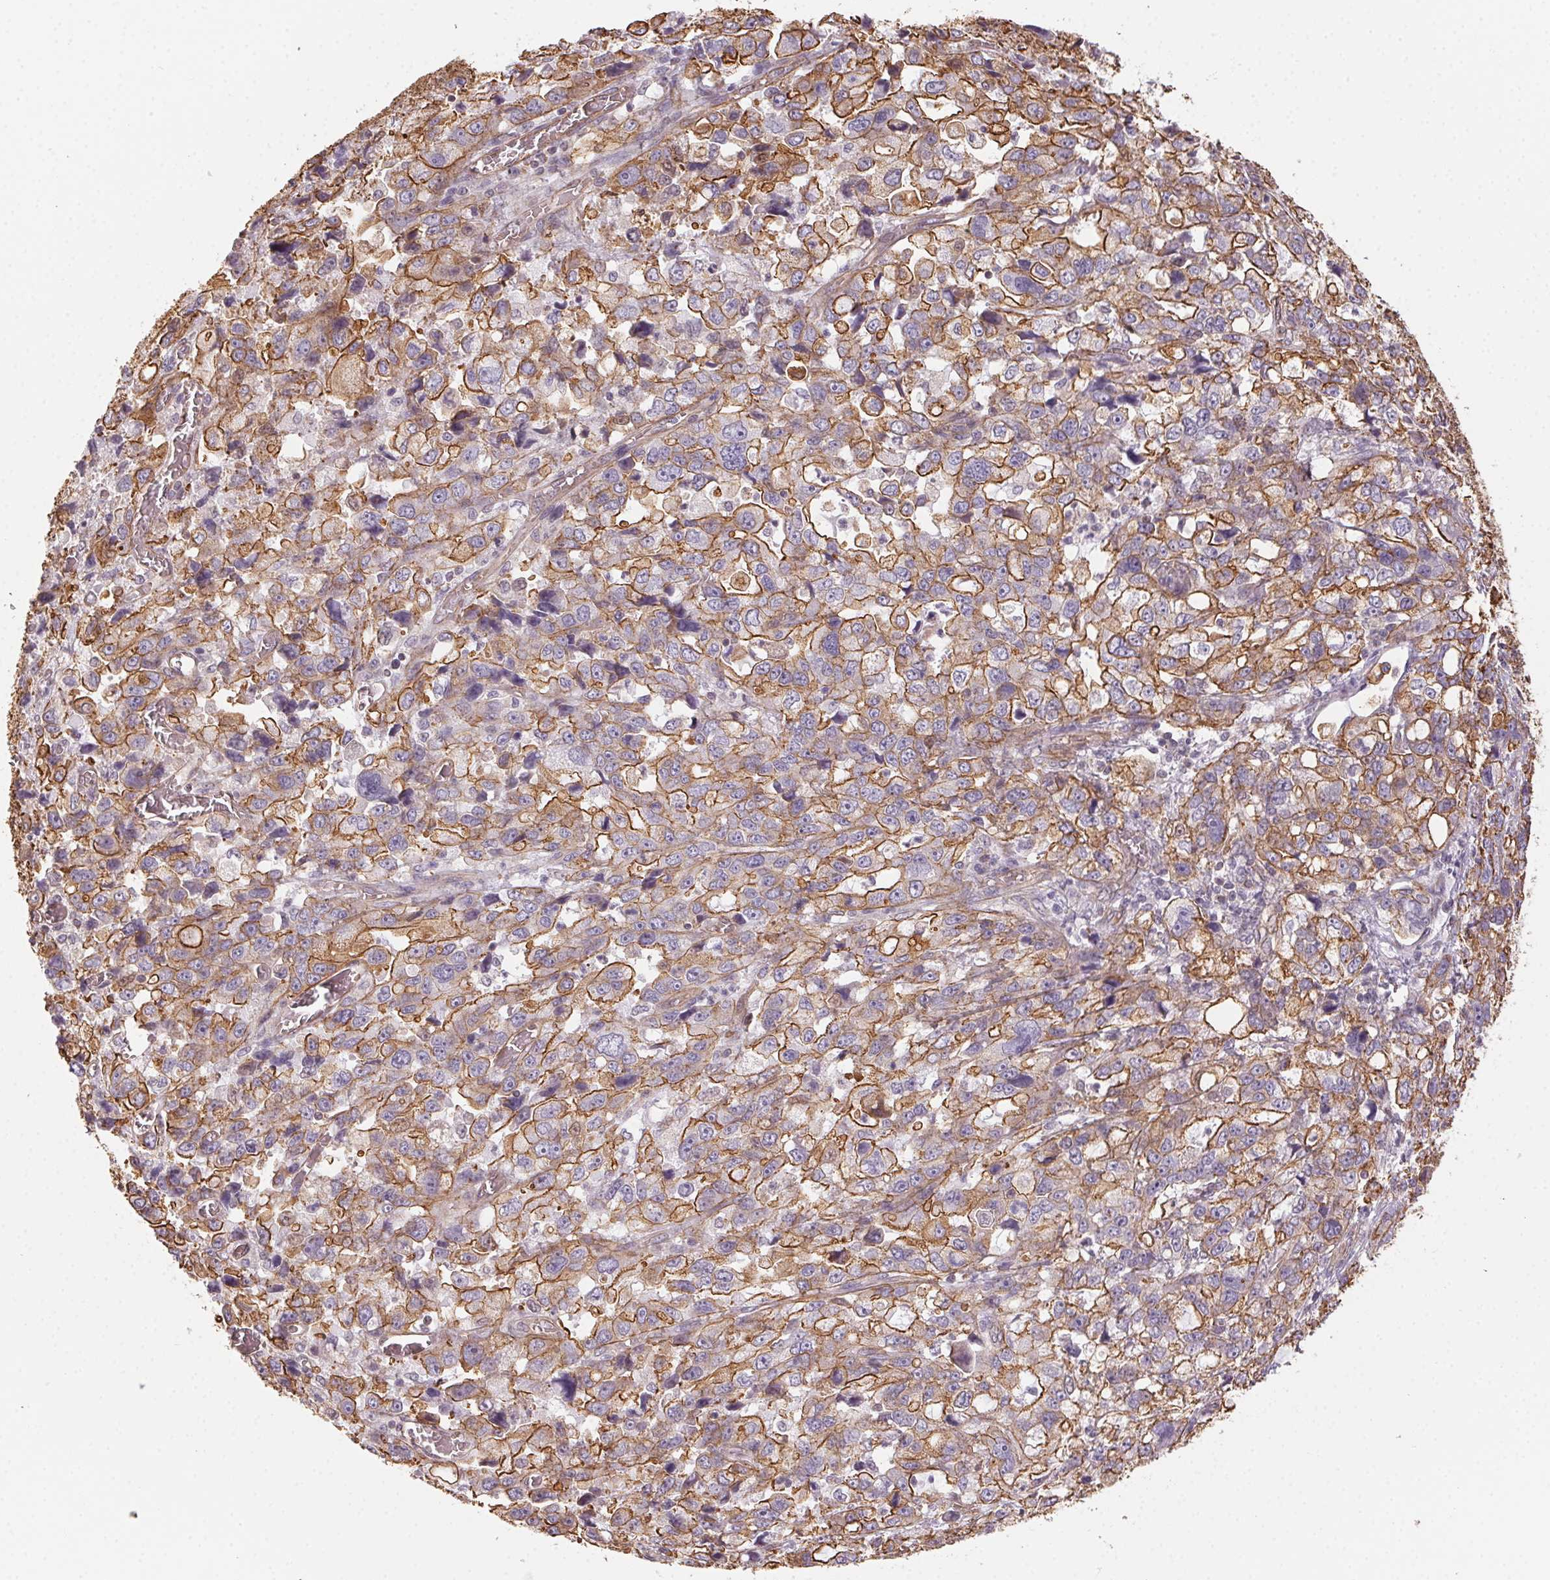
{"staining": {"intensity": "moderate", "quantity": ">75%", "location": "cytoplasmic/membranous"}, "tissue": "stomach cancer", "cell_type": "Tumor cells", "image_type": "cancer", "snomed": [{"axis": "morphology", "description": "Adenocarcinoma, NOS"}, {"axis": "topography", "description": "Stomach, upper"}], "caption": "Stomach adenocarcinoma tissue reveals moderate cytoplasmic/membranous staining in approximately >75% of tumor cells, visualized by immunohistochemistry. Using DAB (3,3'-diaminobenzidine) (brown) and hematoxylin (blue) stains, captured at high magnification using brightfield microscopy.", "gene": "PLA2G4F", "patient": {"sex": "female", "age": 81}}